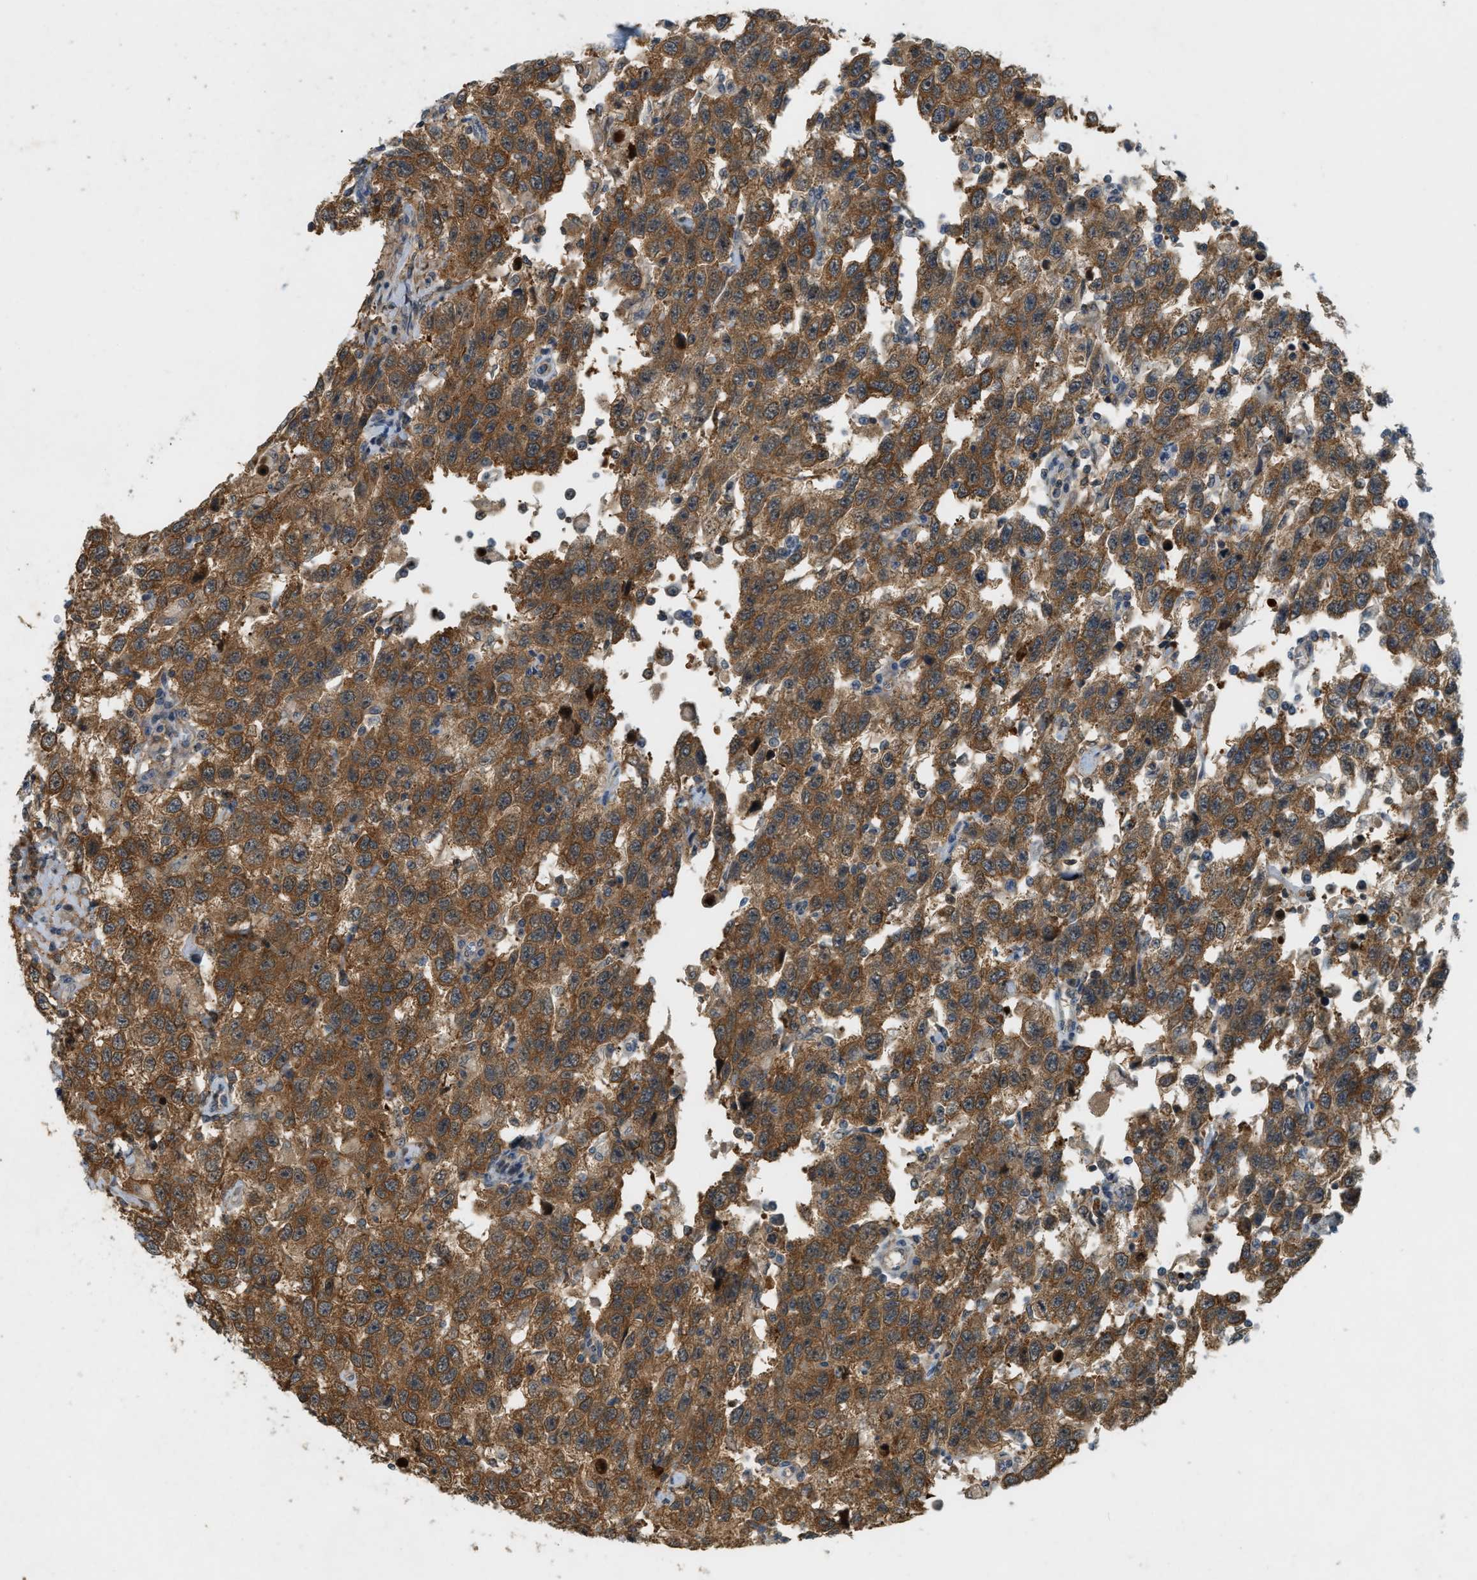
{"staining": {"intensity": "moderate", "quantity": ">75%", "location": "cytoplasmic/membranous"}, "tissue": "testis cancer", "cell_type": "Tumor cells", "image_type": "cancer", "snomed": [{"axis": "morphology", "description": "Seminoma, NOS"}, {"axis": "topography", "description": "Testis"}], "caption": "A brown stain shows moderate cytoplasmic/membranous positivity of a protein in testis seminoma tumor cells. The staining is performed using DAB (3,3'-diaminobenzidine) brown chromogen to label protein expression. The nuclei are counter-stained blue using hematoxylin.", "gene": "PDCL3", "patient": {"sex": "male", "age": 41}}